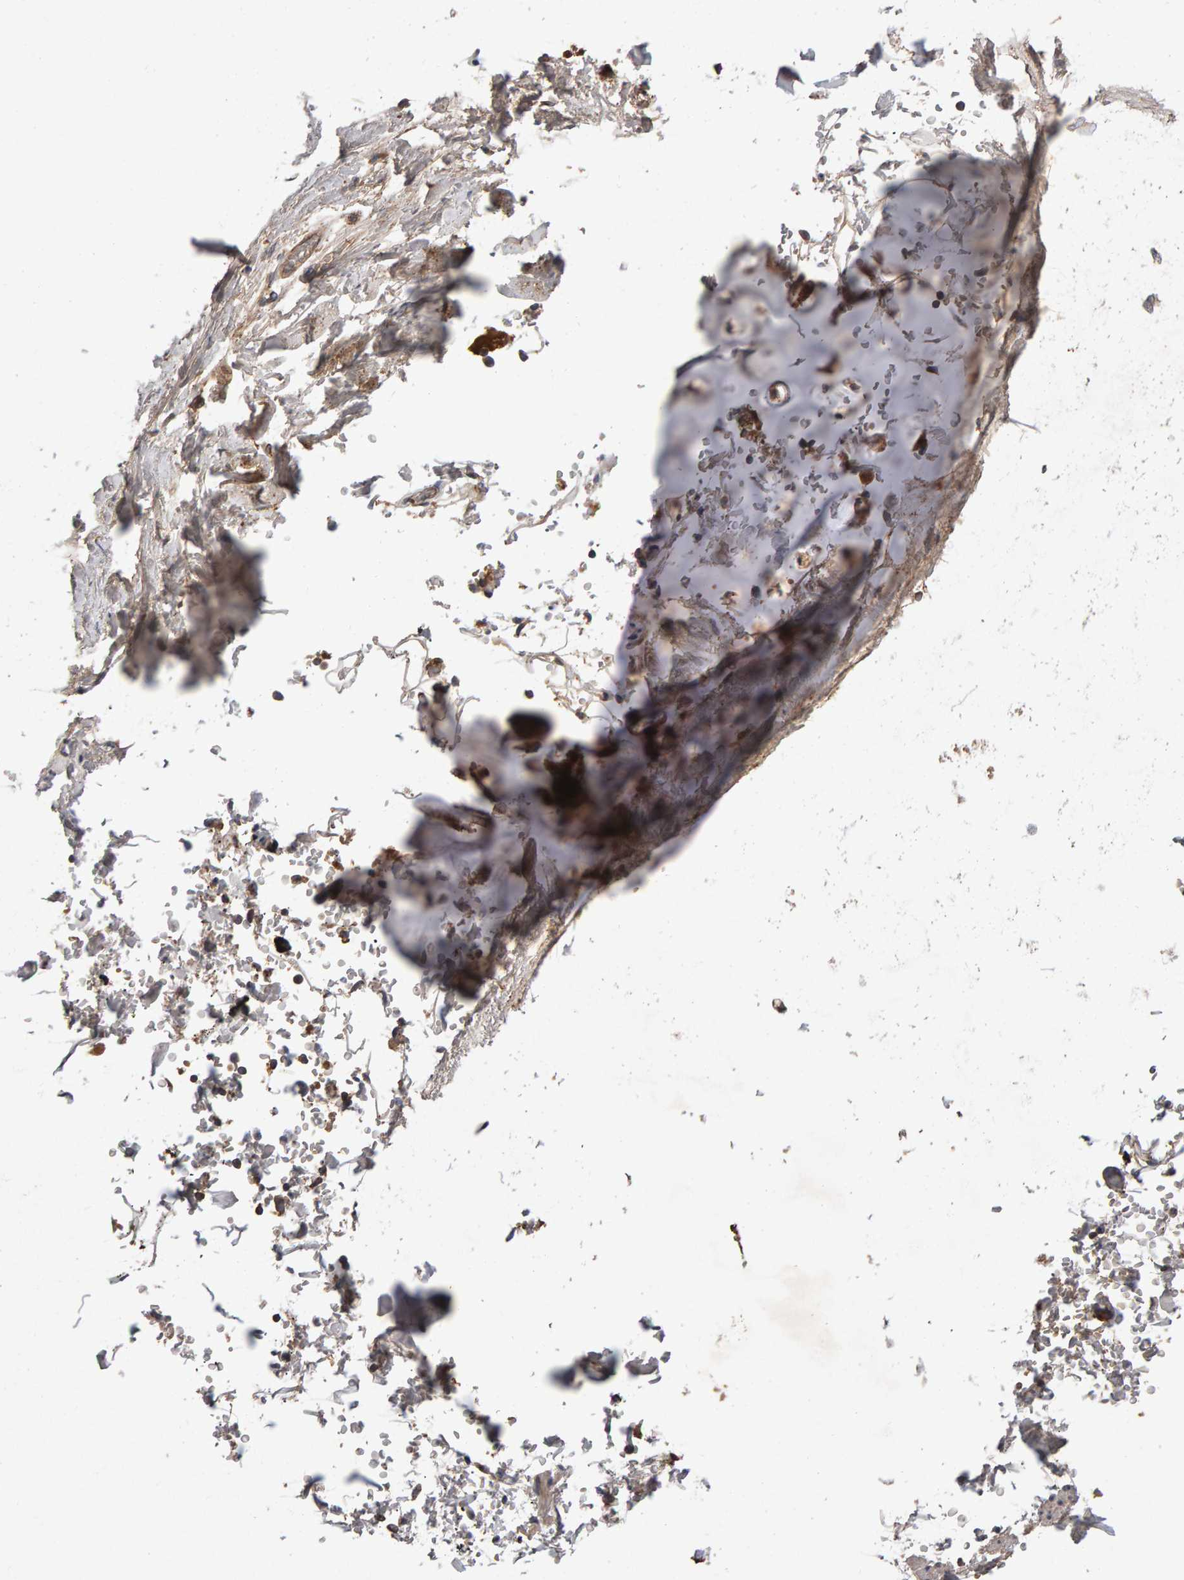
{"staining": {"intensity": "moderate", "quantity": ">75%", "location": "cytoplasmic/membranous"}, "tissue": "adipose tissue", "cell_type": "Adipocytes", "image_type": "normal", "snomed": [{"axis": "morphology", "description": "Normal tissue, NOS"}, {"axis": "topography", "description": "Cartilage tissue"}, {"axis": "topography", "description": "Lung"}], "caption": "DAB (3,3'-diaminobenzidine) immunohistochemical staining of benign human adipose tissue displays moderate cytoplasmic/membranous protein positivity in about >75% of adipocytes. The staining was performed using DAB, with brown indicating positive protein expression. Nuclei are stained blue with hematoxylin.", "gene": "PGS1", "patient": {"sex": "female", "age": 77}}